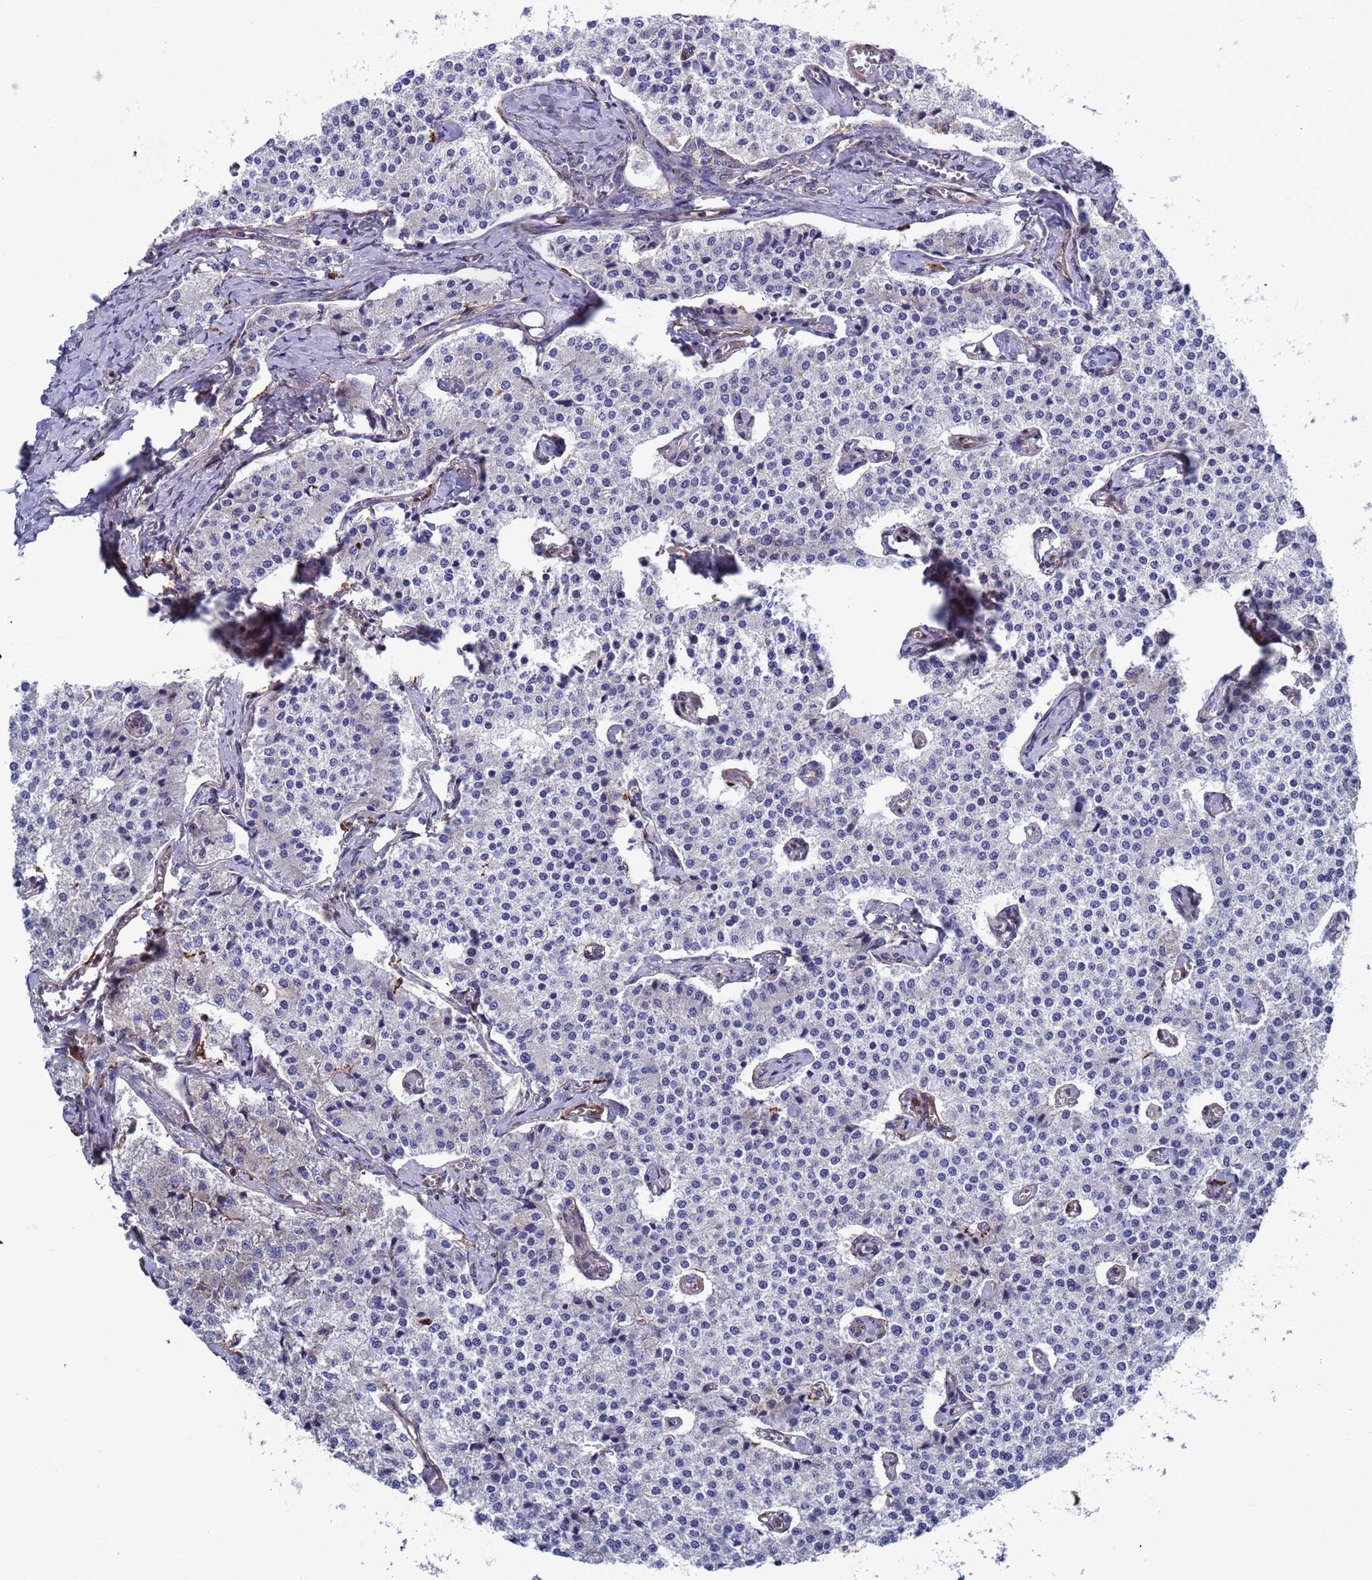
{"staining": {"intensity": "negative", "quantity": "none", "location": "none"}, "tissue": "carcinoid", "cell_type": "Tumor cells", "image_type": "cancer", "snomed": [{"axis": "morphology", "description": "Carcinoid, malignant, NOS"}, {"axis": "topography", "description": "Colon"}], "caption": "High power microscopy image of an immunohistochemistry (IHC) photomicrograph of malignant carcinoid, revealing no significant staining in tumor cells. Nuclei are stained in blue.", "gene": "TMBIM6", "patient": {"sex": "female", "age": 52}}